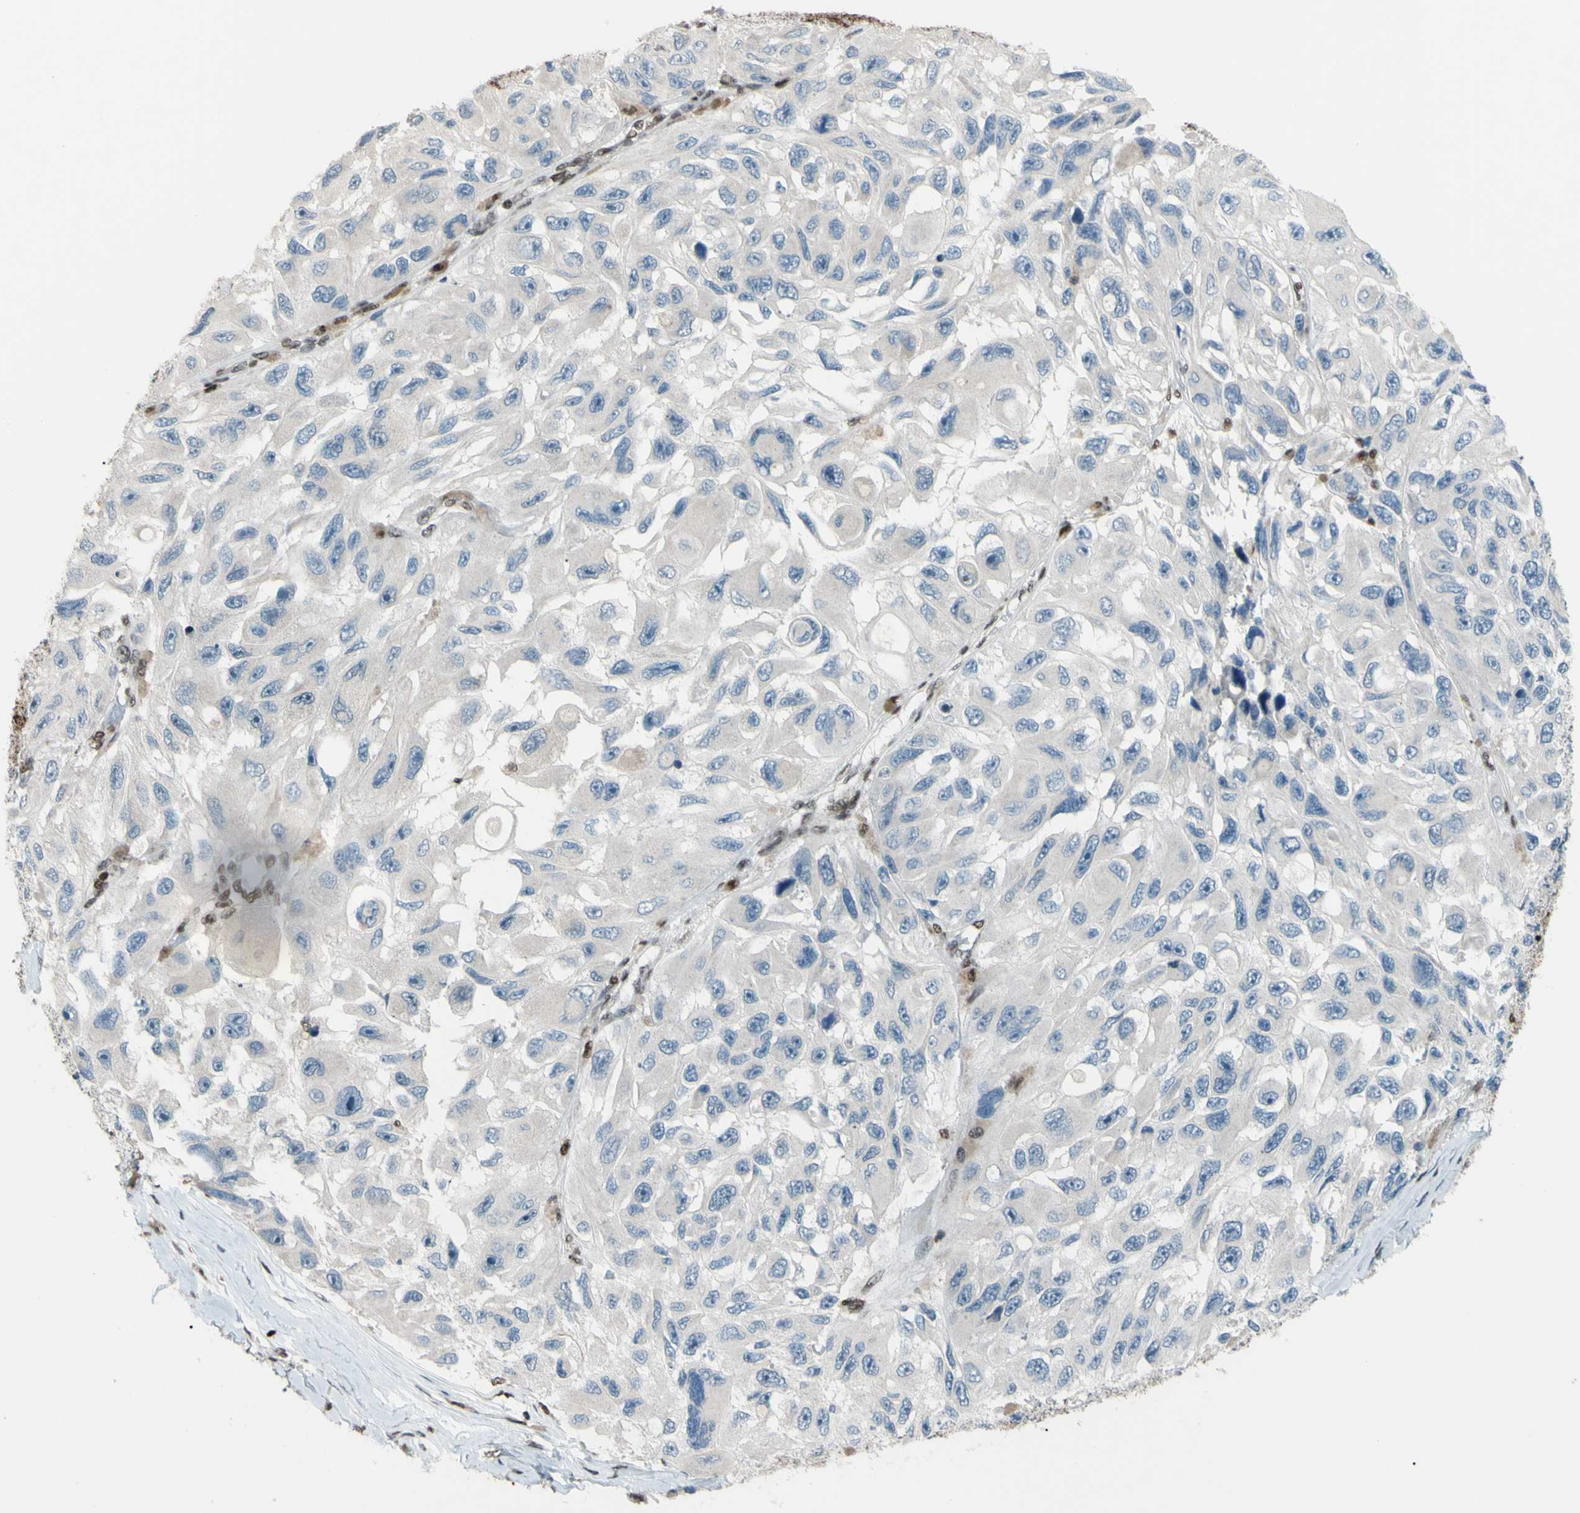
{"staining": {"intensity": "negative", "quantity": "none", "location": "none"}, "tissue": "melanoma", "cell_type": "Tumor cells", "image_type": "cancer", "snomed": [{"axis": "morphology", "description": "Malignant melanoma, NOS"}, {"axis": "topography", "description": "Skin"}], "caption": "Melanoma was stained to show a protein in brown. There is no significant positivity in tumor cells.", "gene": "FKBP5", "patient": {"sex": "female", "age": 73}}